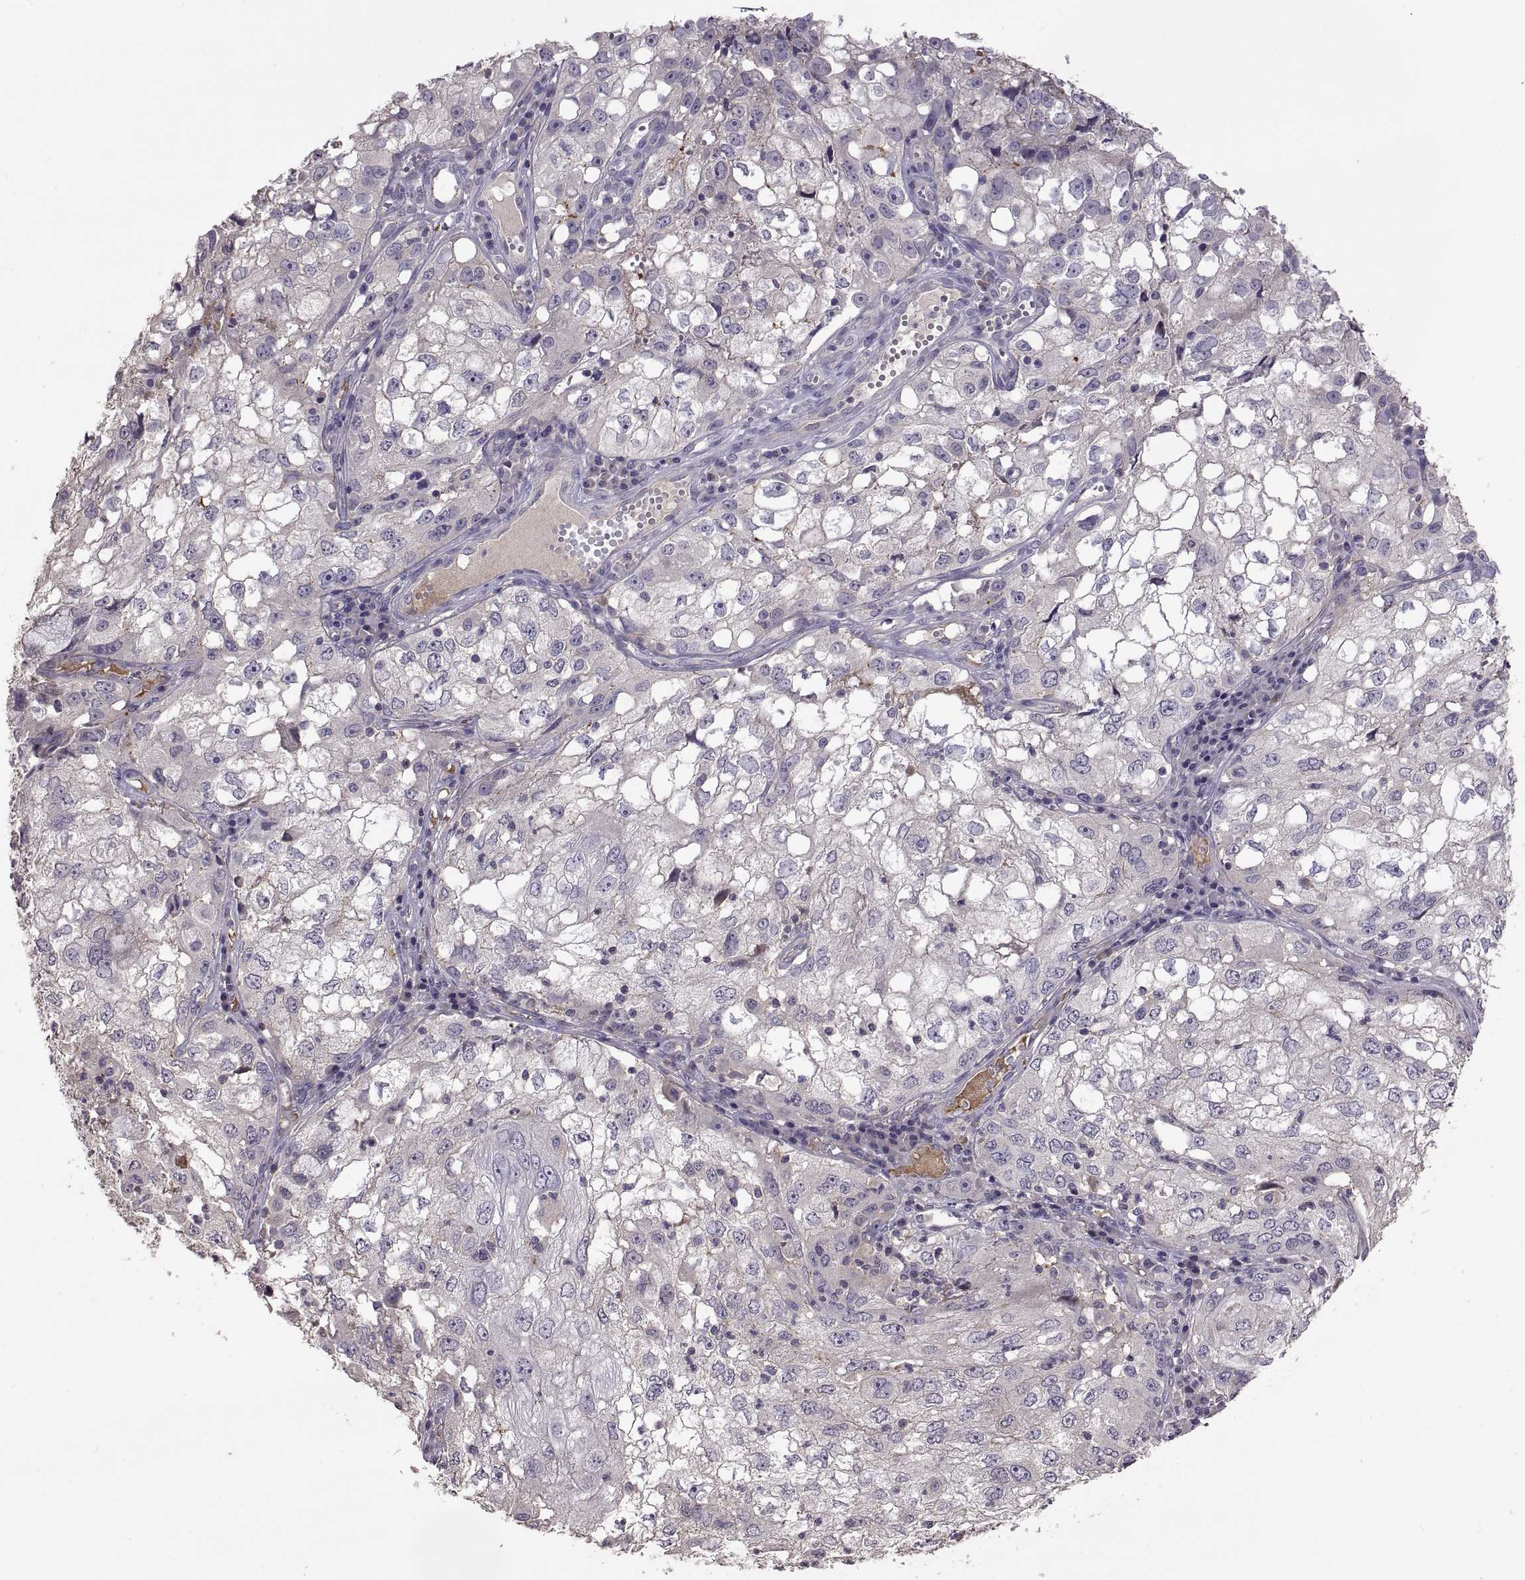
{"staining": {"intensity": "negative", "quantity": "none", "location": "none"}, "tissue": "cervical cancer", "cell_type": "Tumor cells", "image_type": "cancer", "snomed": [{"axis": "morphology", "description": "Squamous cell carcinoma, NOS"}, {"axis": "topography", "description": "Cervix"}], "caption": "High magnification brightfield microscopy of cervical cancer (squamous cell carcinoma) stained with DAB (brown) and counterstained with hematoxylin (blue): tumor cells show no significant expression.", "gene": "NMNAT2", "patient": {"sex": "female", "age": 36}}